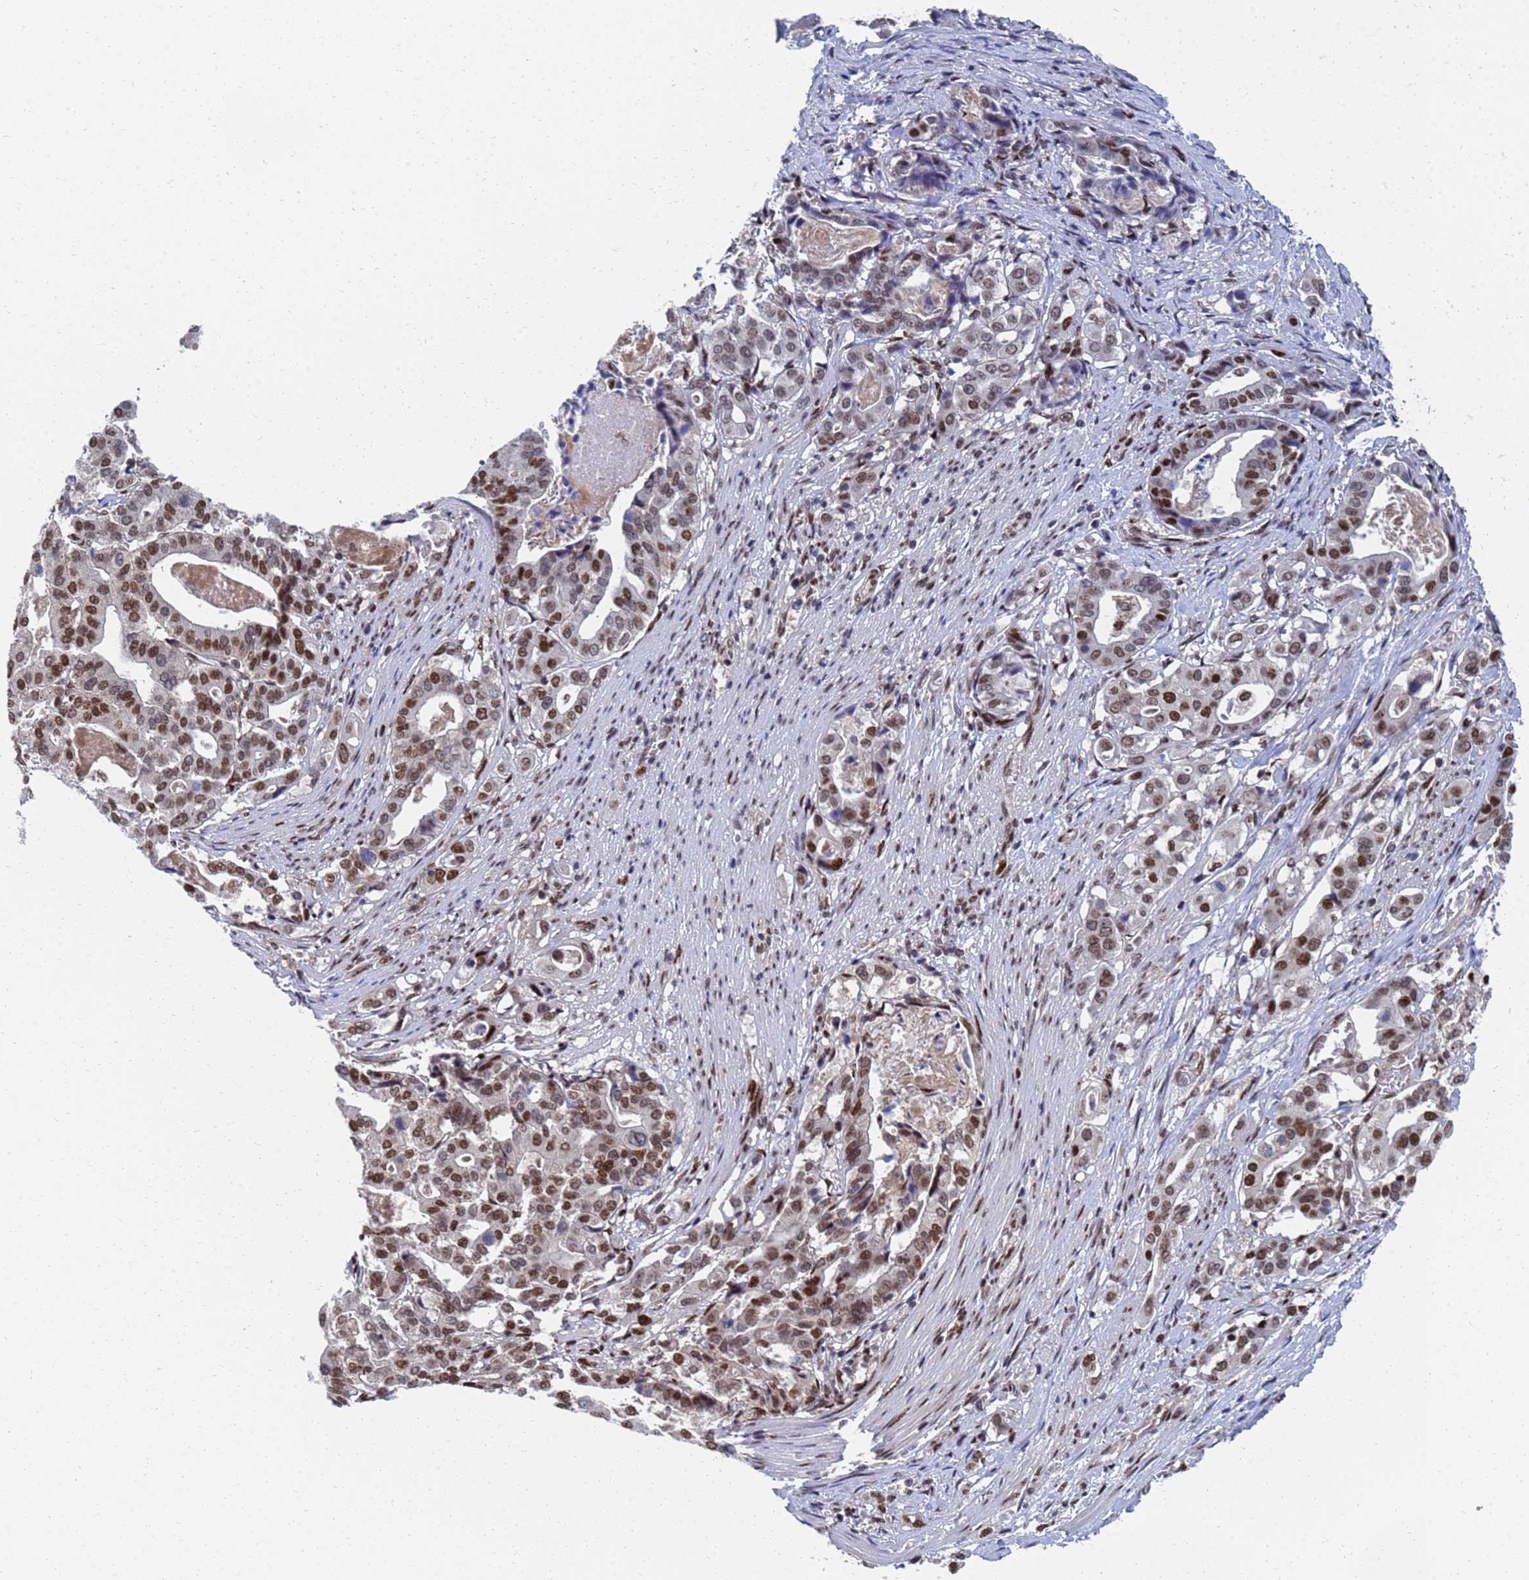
{"staining": {"intensity": "moderate", "quantity": ">75%", "location": "nuclear"}, "tissue": "stomach cancer", "cell_type": "Tumor cells", "image_type": "cancer", "snomed": [{"axis": "morphology", "description": "Adenocarcinoma, NOS"}, {"axis": "topography", "description": "Stomach"}], "caption": "DAB immunohistochemical staining of stomach cancer reveals moderate nuclear protein staining in about >75% of tumor cells. The staining was performed using DAB (3,3'-diaminobenzidine), with brown indicating positive protein expression. Nuclei are stained blue with hematoxylin.", "gene": "AP5Z1", "patient": {"sex": "male", "age": 48}}